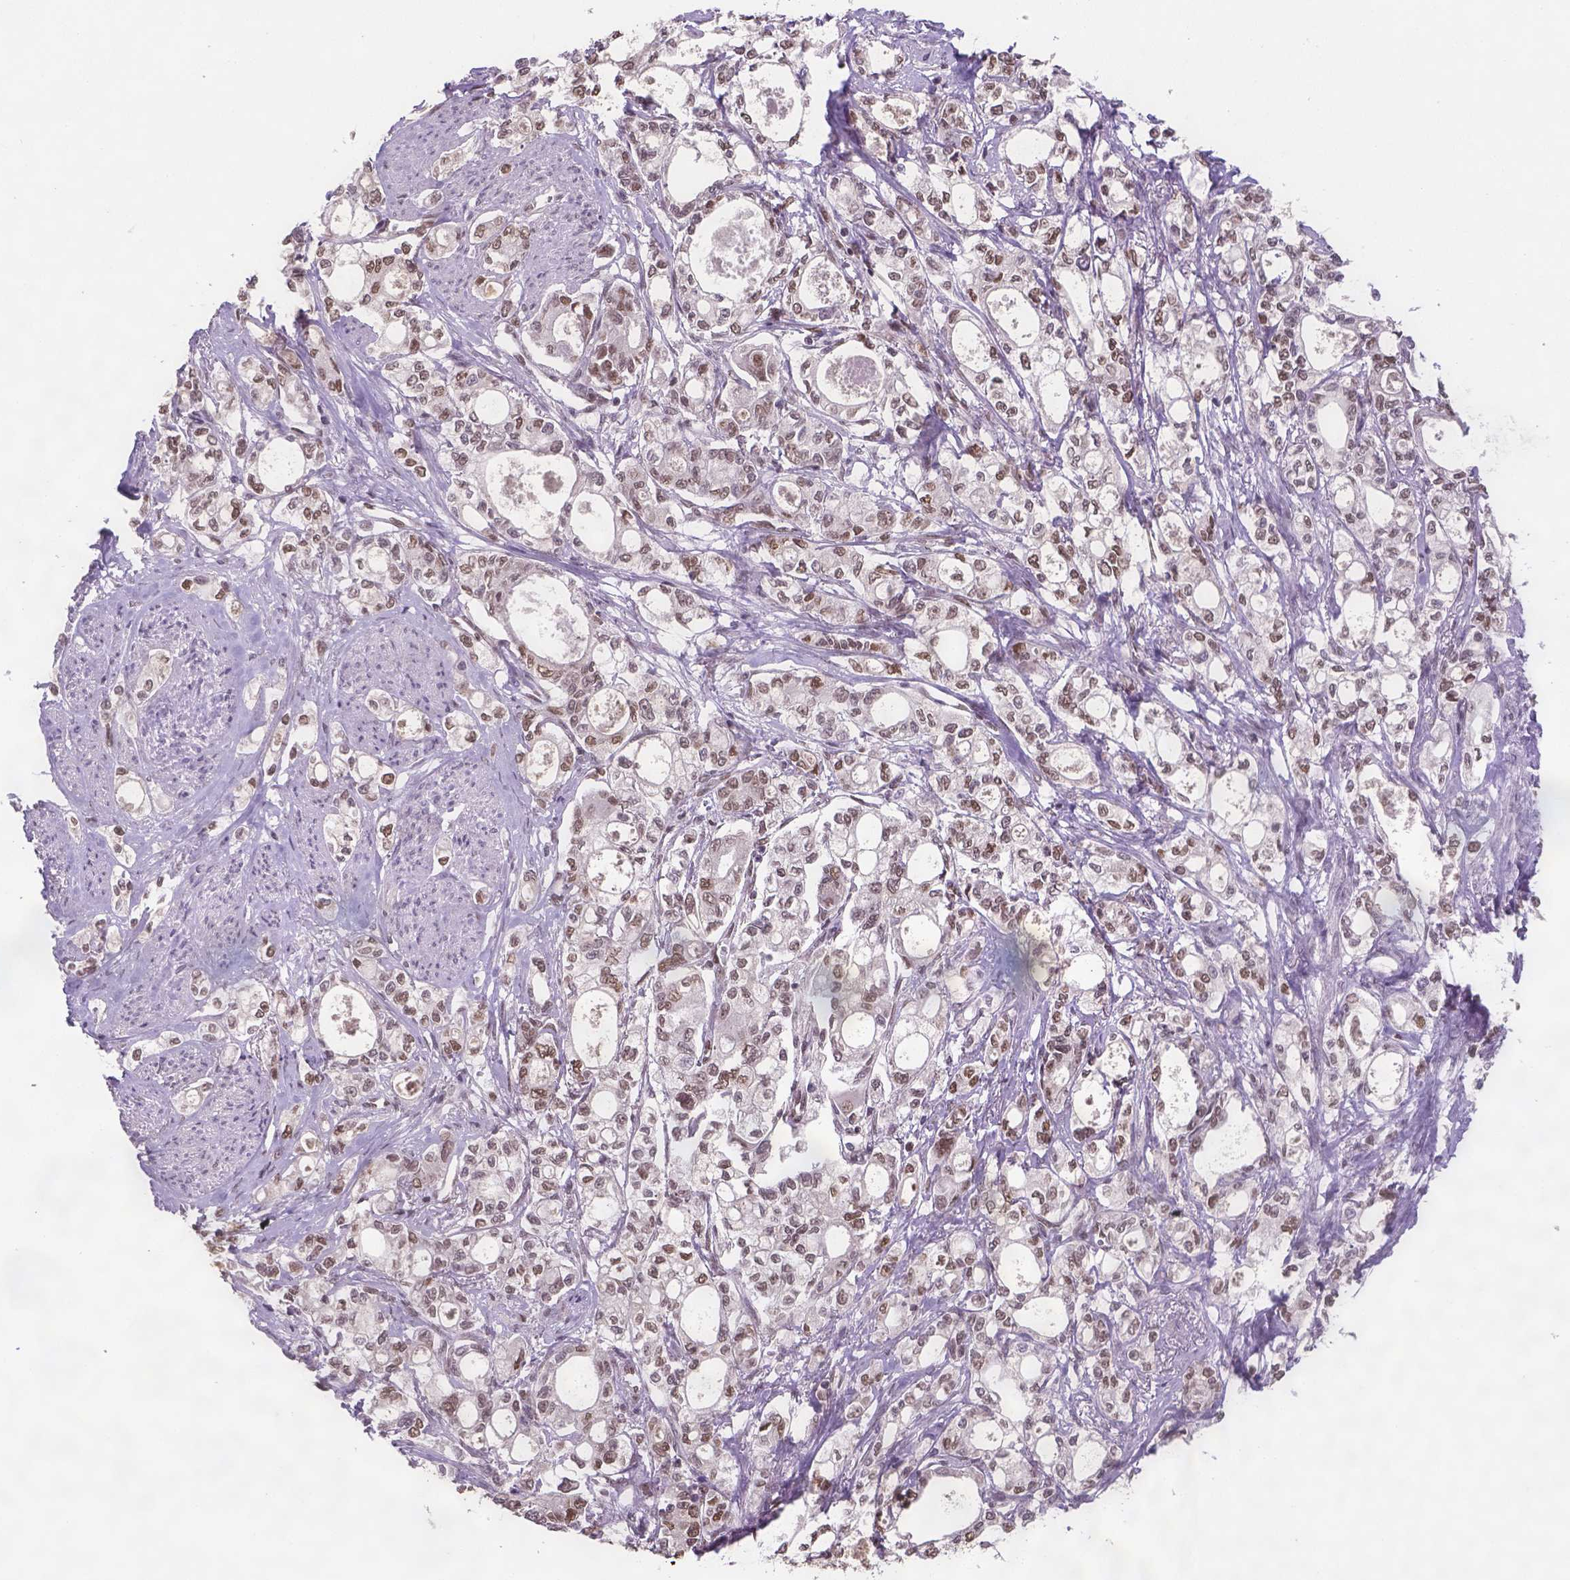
{"staining": {"intensity": "moderate", "quantity": ">75%", "location": "nuclear"}, "tissue": "stomach cancer", "cell_type": "Tumor cells", "image_type": "cancer", "snomed": [{"axis": "morphology", "description": "Adenocarcinoma, NOS"}, {"axis": "topography", "description": "Stomach"}], "caption": "The immunohistochemical stain labels moderate nuclear staining in tumor cells of stomach cancer (adenocarcinoma) tissue.", "gene": "FANCE", "patient": {"sex": "male", "age": 63}}